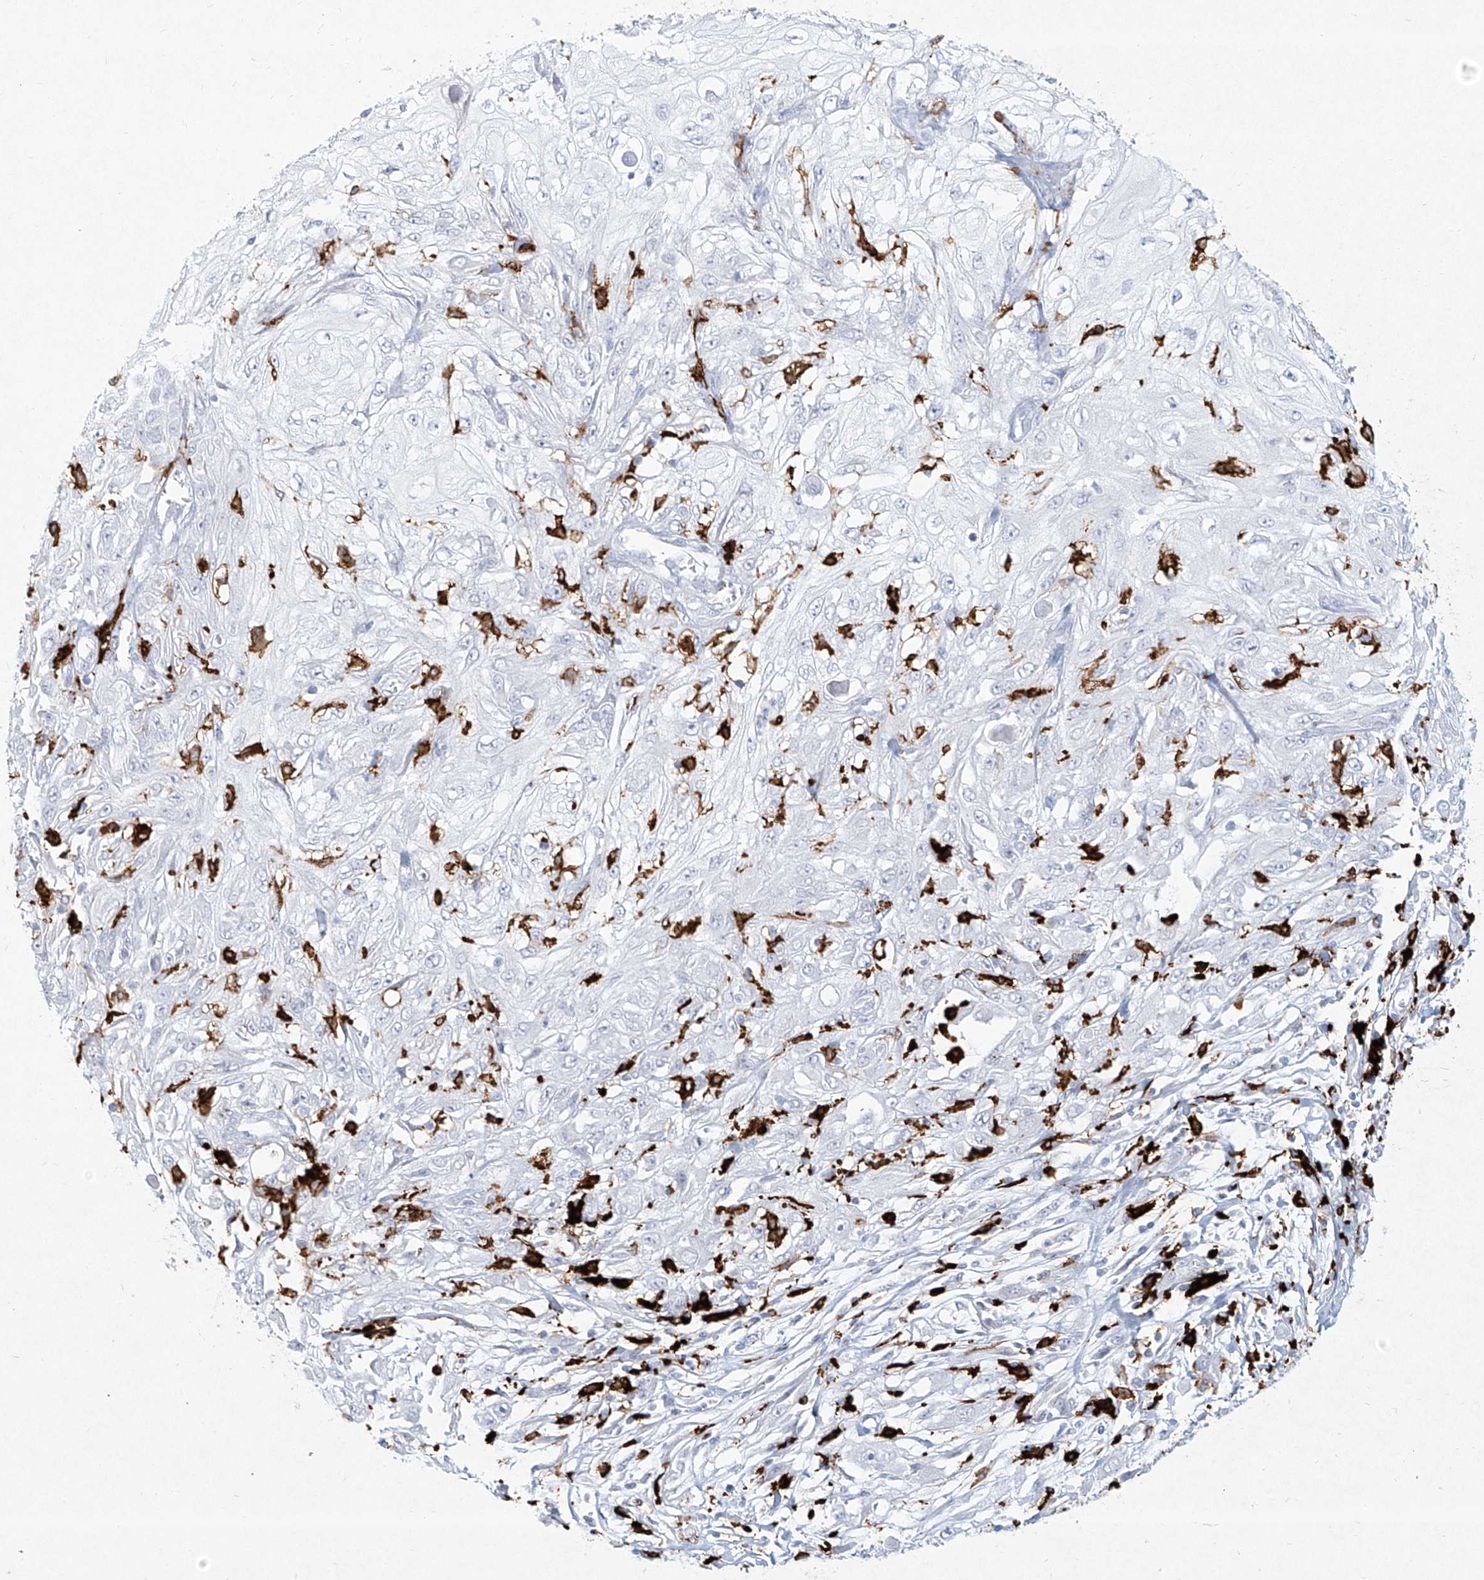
{"staining": {"intensity": "negative", "quantity": "none", "location": "none"}, "tissue": "skin cancer", "cell_type": "Tumor cells", "image_type": "cancer", "snomed": [{"axis": "morphology", "description": "Squamous cell carcinoma, NOS"}, {"axis": "topography", "description": "Skin"}], "caption": "Immunohistochemical staining of squamous cell carcinoma (skin) reveals no significant expression in tumor cells. (Stains: DAB immunohistochemistry with hematoxylin counter stain, Microscopy: brightfield microscopy at high magnification).", "gene": "CD209", "patient": {"sex": "male", "age": 75}}